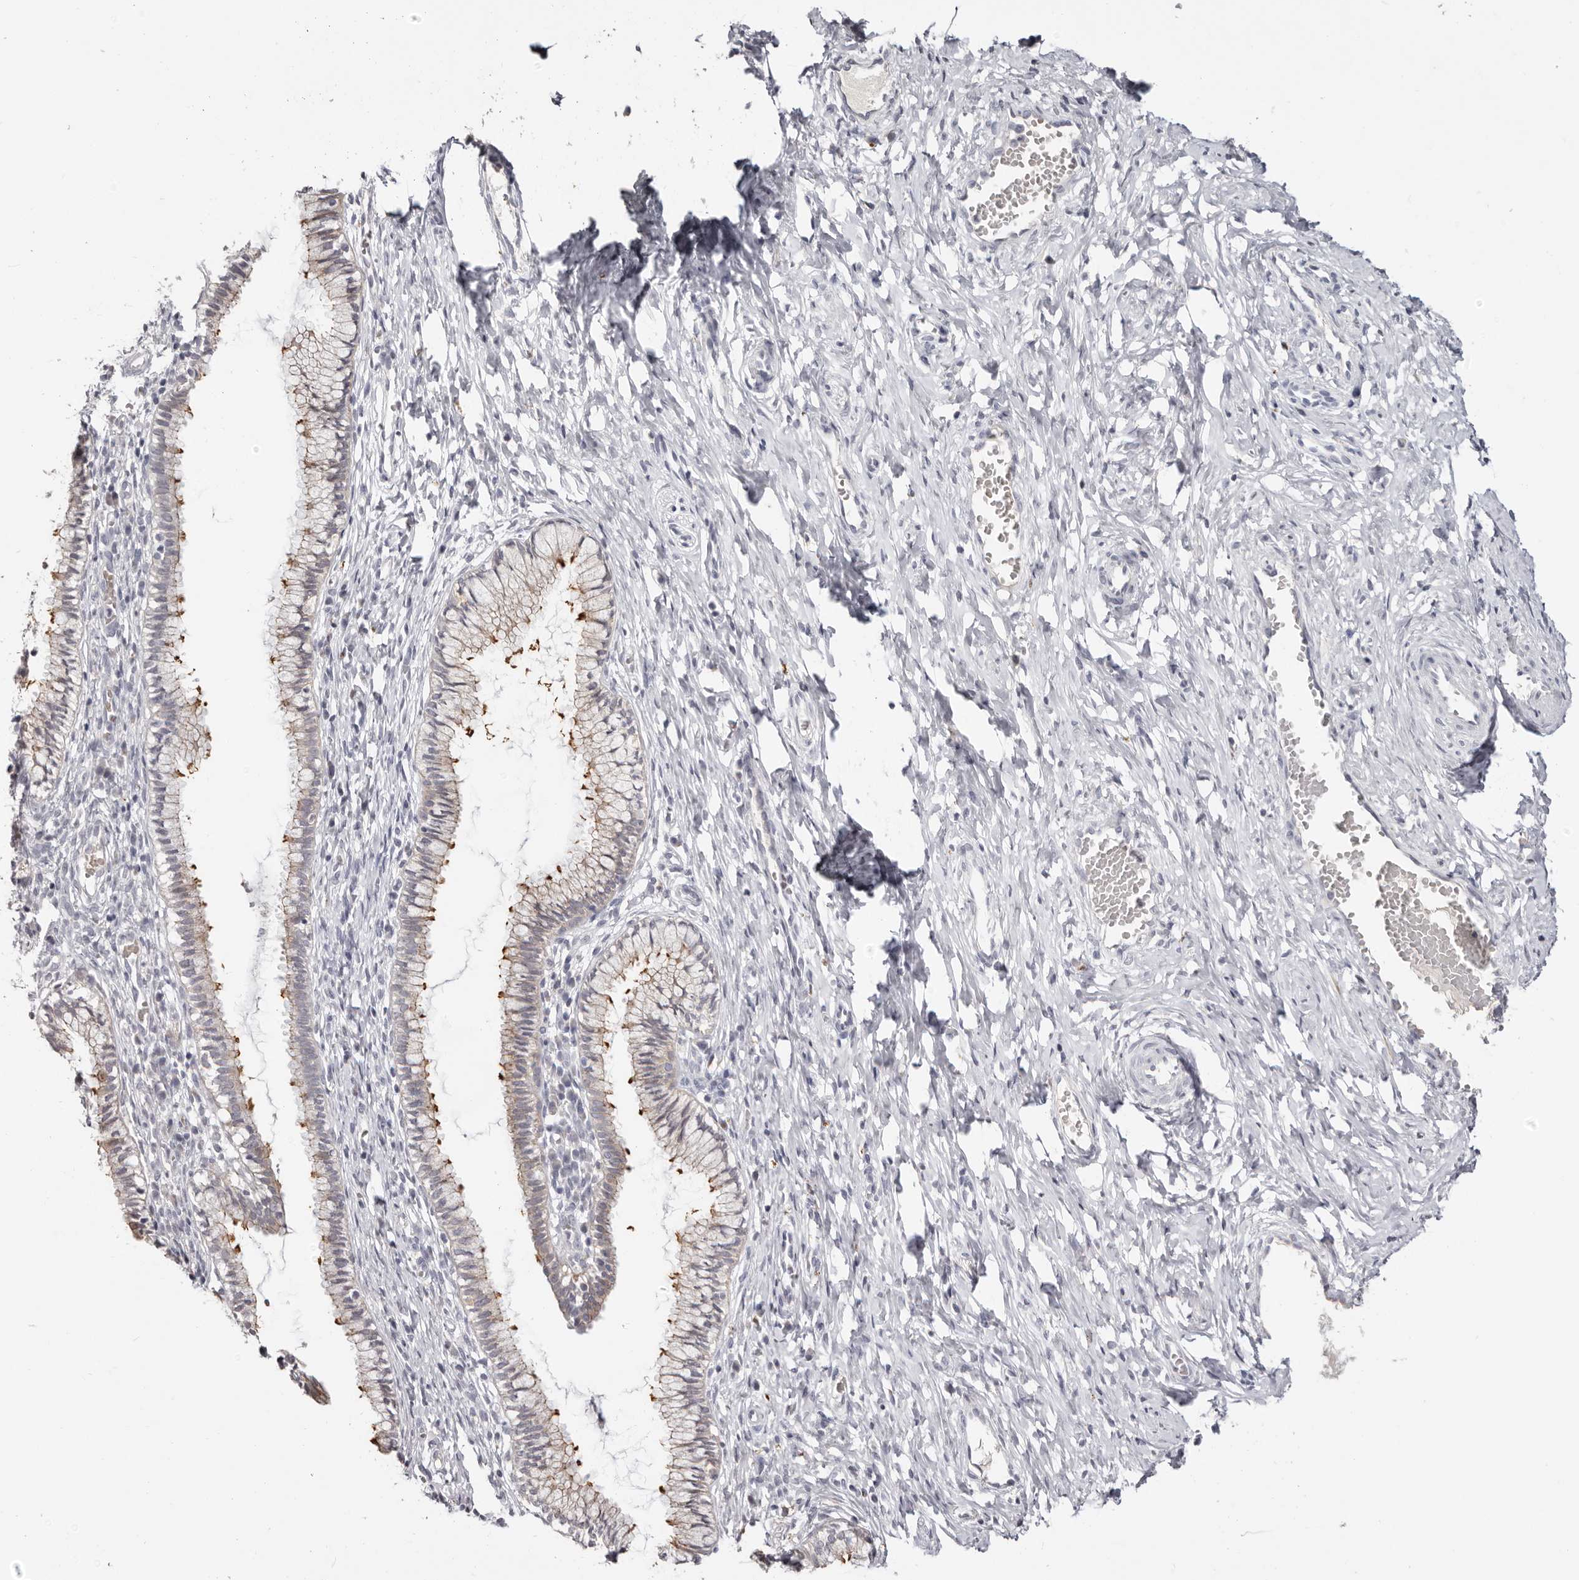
{"staining": {"intensity": "moderate", "quantity": "<25%", "location": "cytoplasmic/membranous"}, "tissue": "cervix", "cell_type": "Glandular cells", "image_type": "normal", "snomed": [{"axis": "morphology", "description": "Normal tissue, NOS"}, {"axis": "topography", "description": "Cervix"}], "caption": "Glandular cells reveal low levels of moderate cytoplasmic/membranous staining in about <25% of cells in unremarkable cervix. Nuclei are stained in blue.", "gene": "PCDHB6", "patient": {"sex": "female", "age": 27}}